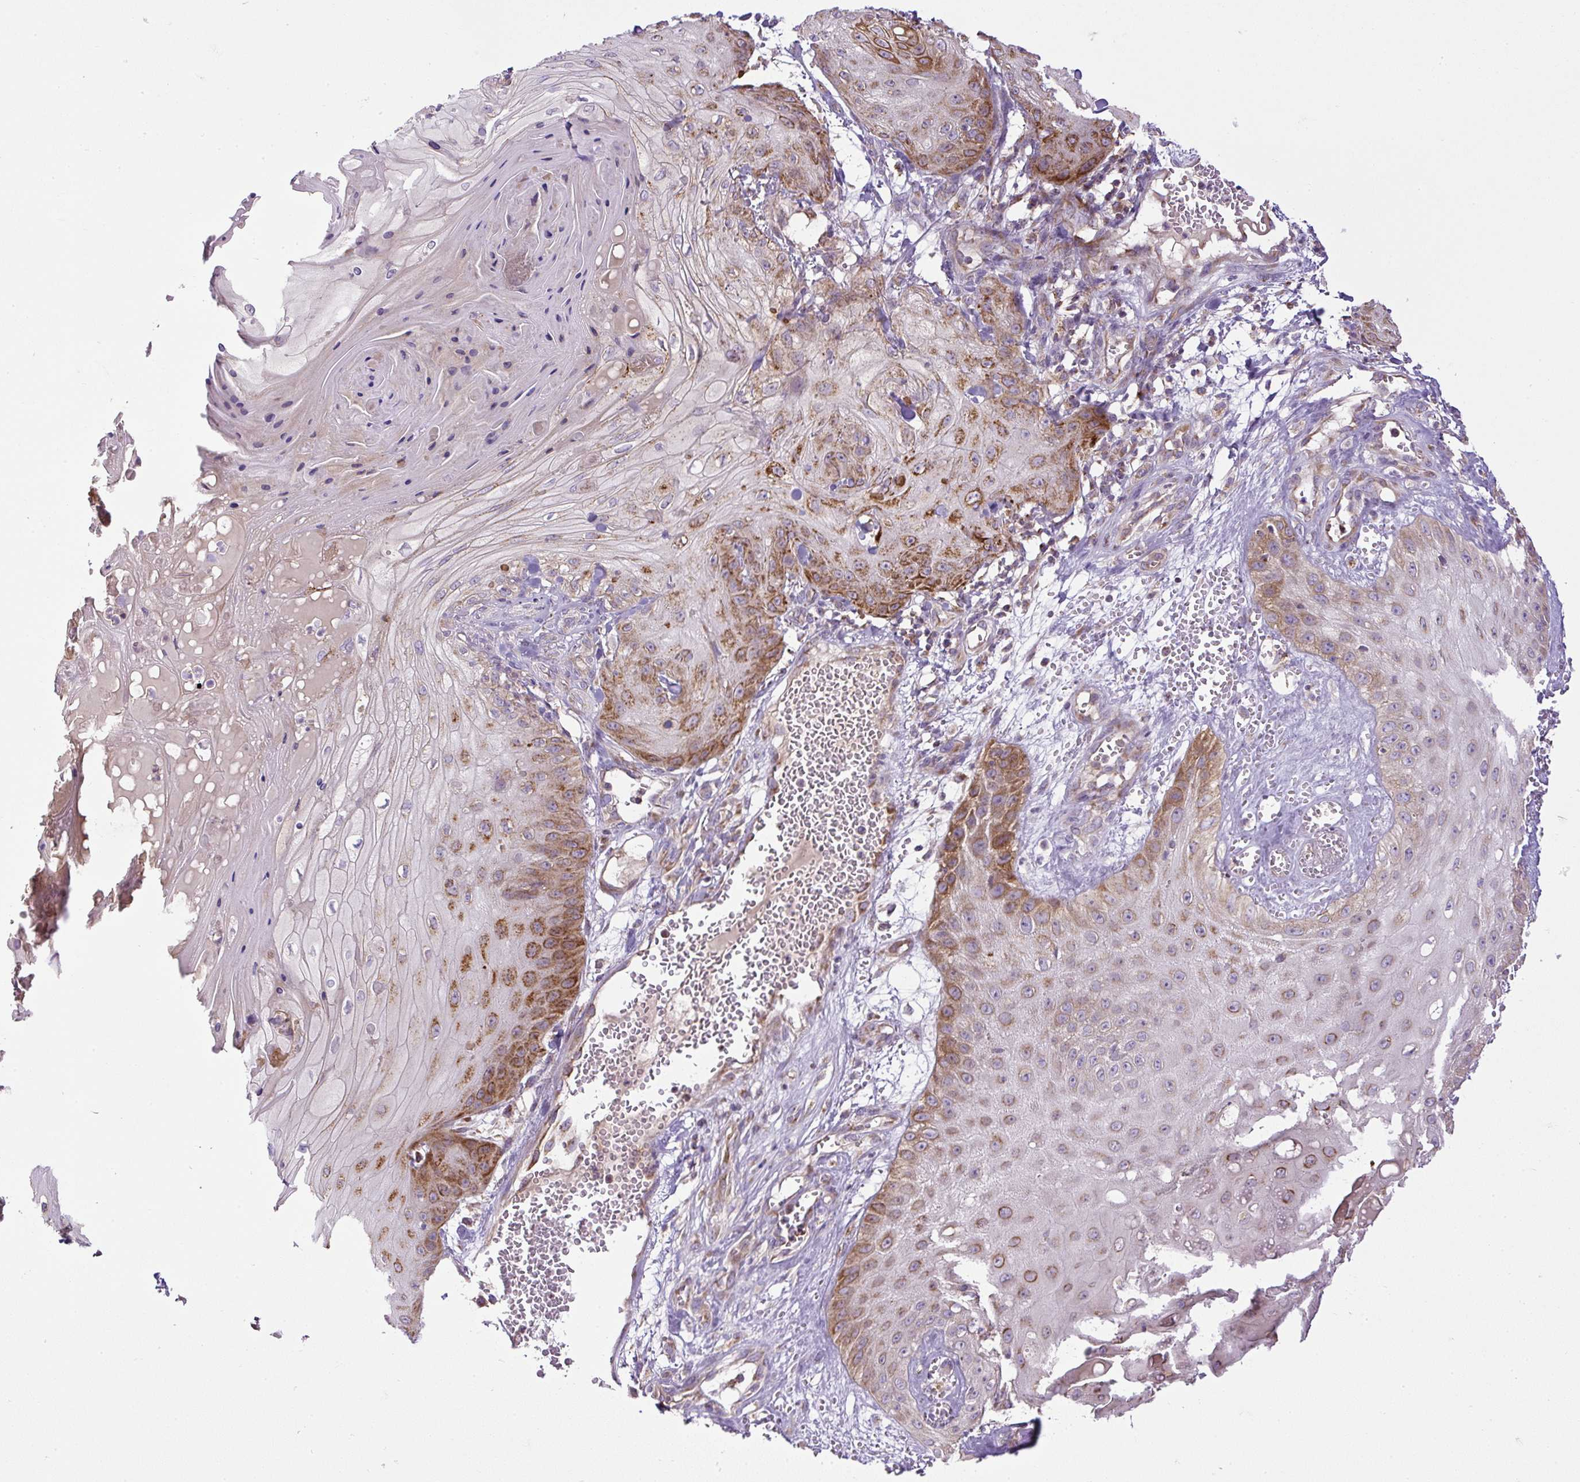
{"staining": {"intensity": "moderate", "quantity": ">75%", "location": "cytoplasmic/membranous"}, "tissue": "skin cancer", "cell_type": "Tumor cells", "image_type": "cancer", "snomed": [{"axis": "morphology", "description": "Squamous cell carcinoma, NOS"}, {"axis": "topography", "description": "Skin"}], "caption": "Skin cancer (squamous cell carcinoma) was stained to show a protein in brown. There is medium levels of moderate cytoplasmic/membranous staining in approximately >75% of tumor cells. (Stains: DAB in brown, nuclei in blue, Microscopy: brightfield microscopy at high magnification).", "gene": "ZNF547", "patient": {"sex": "male", "age": 74}}